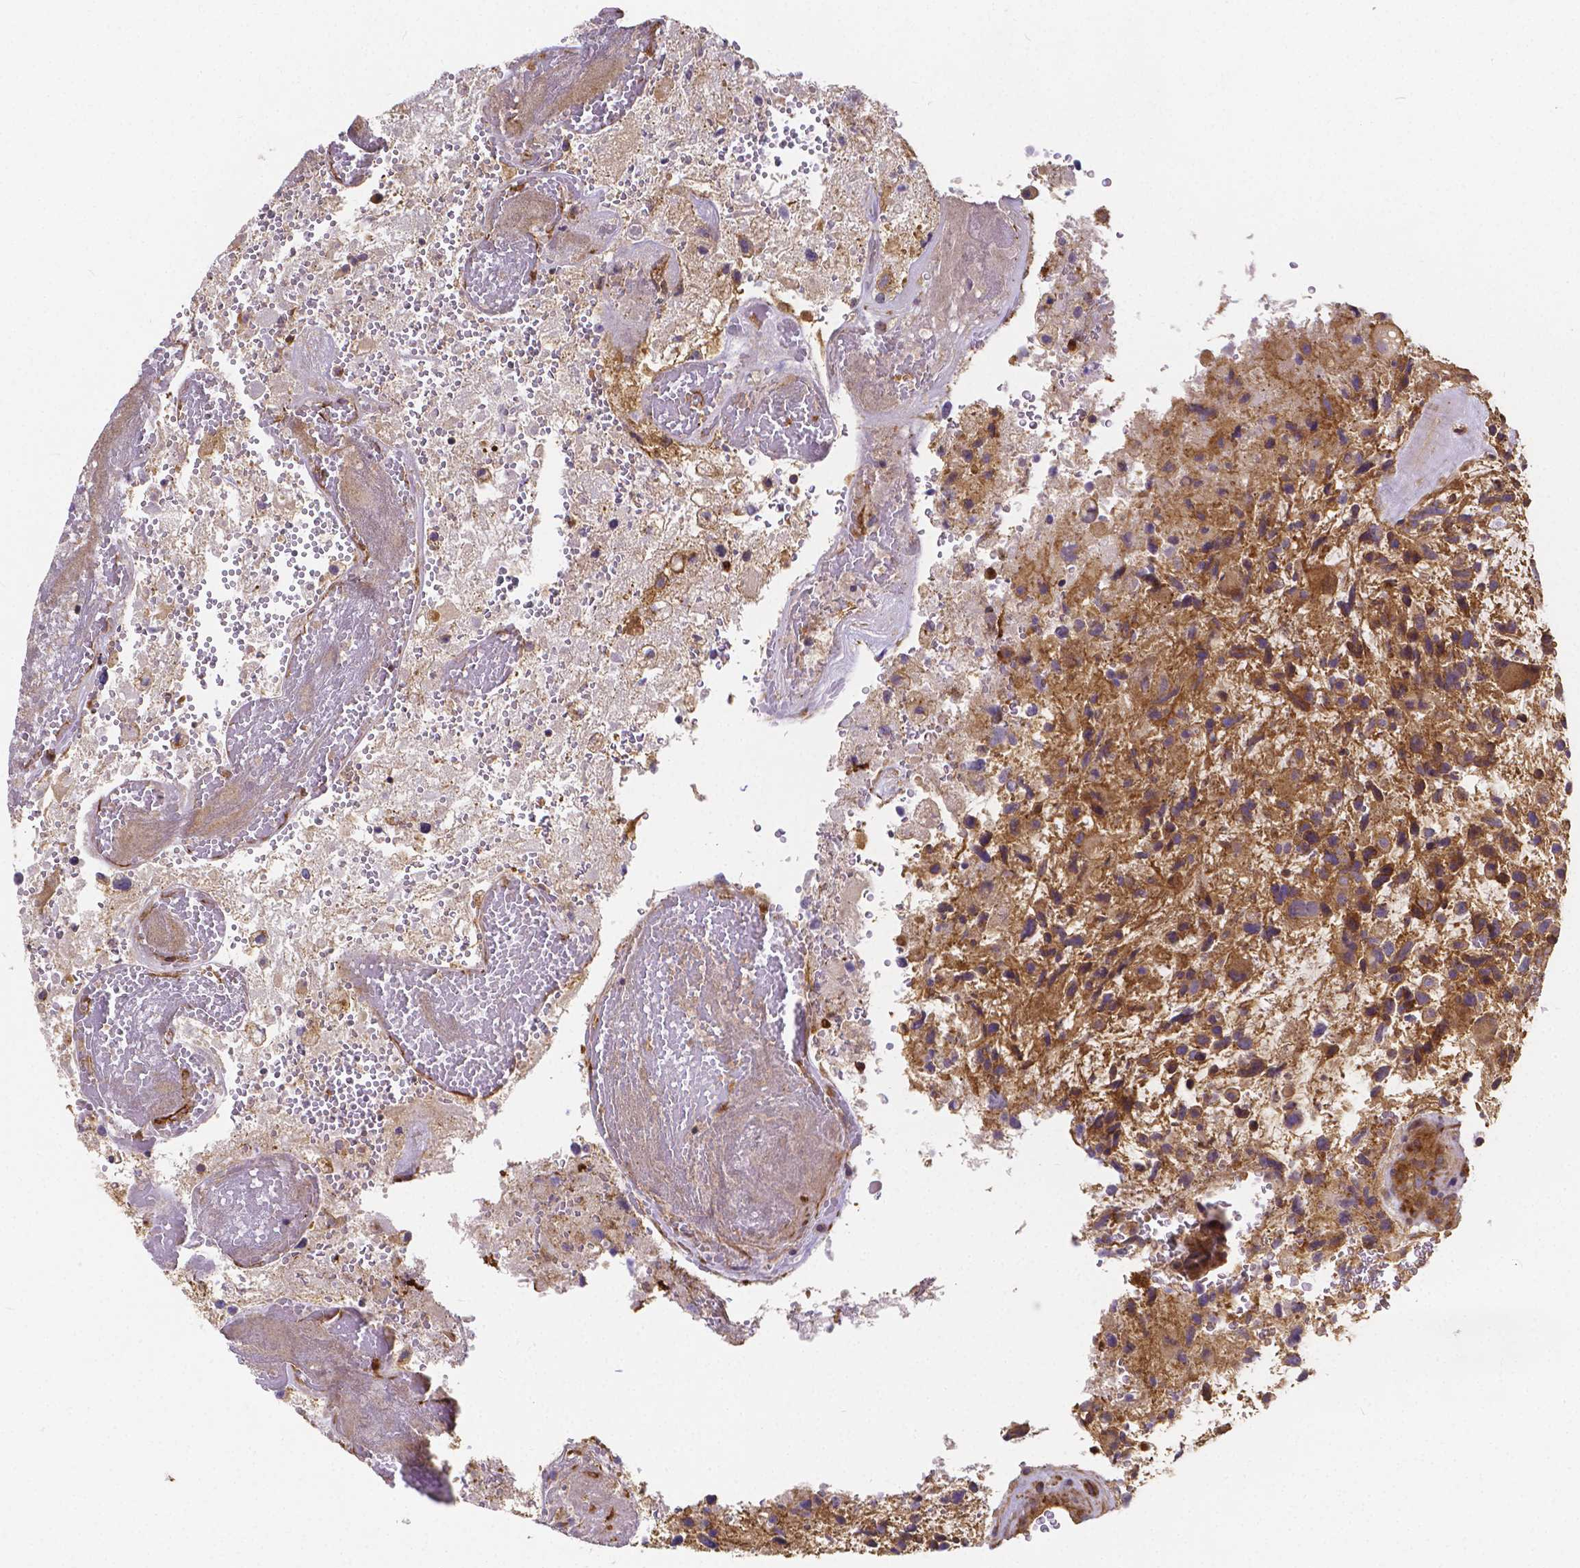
{"staining": {"intensity": "moderate", "quantity": ">75%", "location": "cytoplasmic/membranous"}, "tissue": "glioma", "cell_type": "Tumor cells", "image_type": "cancer", "snomed": [{"axis": "morphology", "description": "Glioma, malignant, High grade"}, {"axis": "topography", "description": "Brain"}], "caption": "Glioma stained with a brown dye reveals moderate cytoplasmic/membranous positive staining in about >75% of tumor cells.", "gene": "CLINT1", "patient": {"sex": "female", "age": 71}}